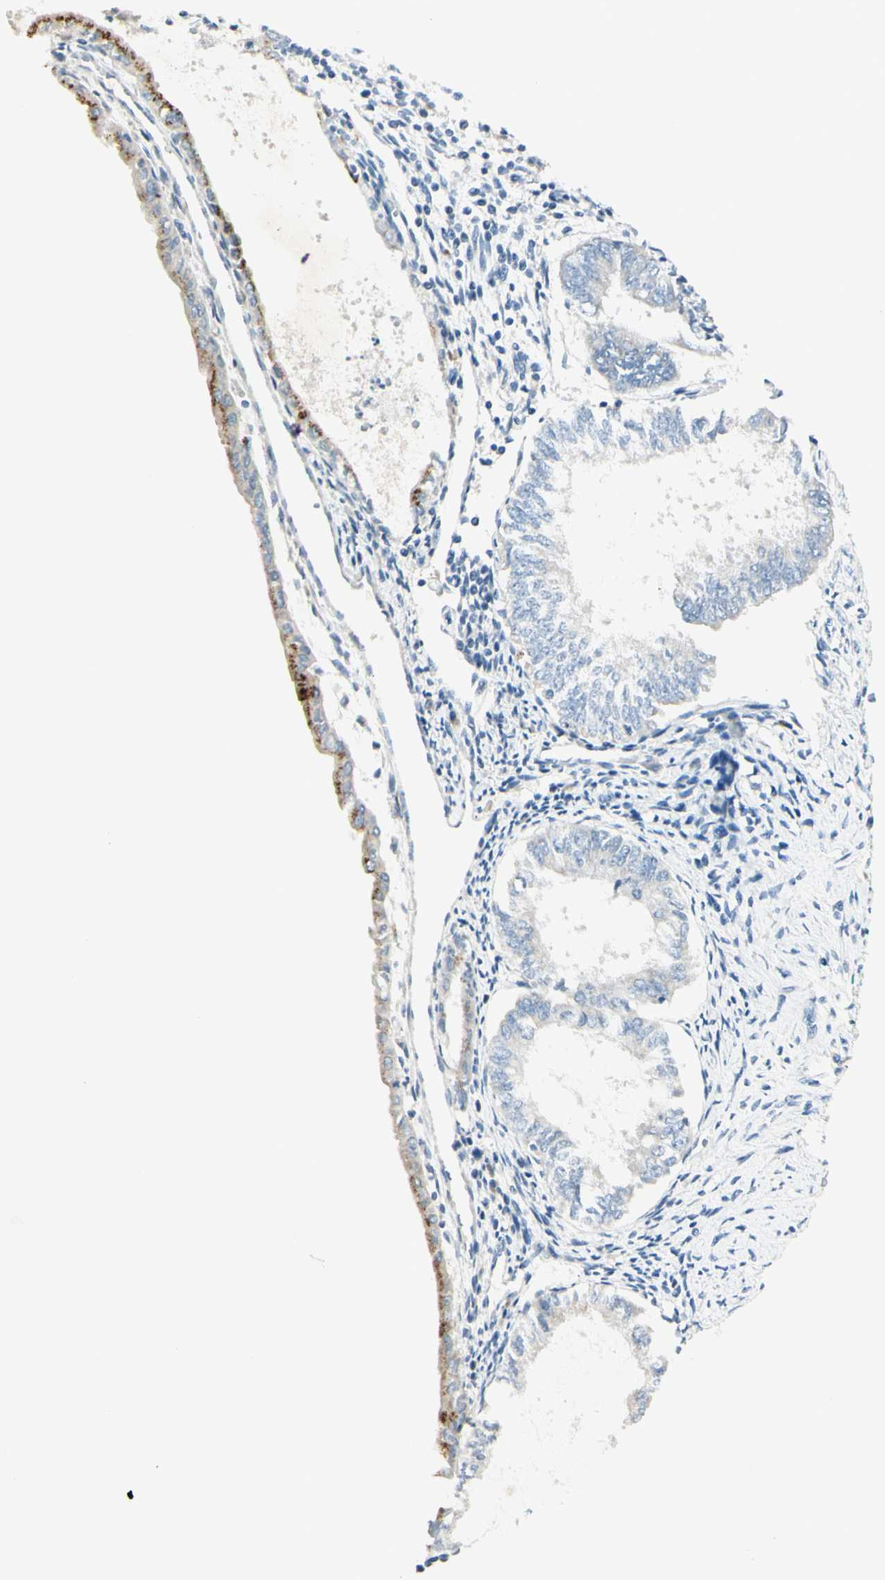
{"staining": {"intensity": "moderate", "quantity": "<25%", "location": "cytoplasmic/membranous"}, "tissue": "endometrial cancer", "cell_type": "Tumor cells", "image_type": "cancer", "snomed": [{"axis": "morphology", "description": "Adenocarcinoma, NOS"}, {"axis": "topography", "description": "Endometrium"}], "caption": "Protein expression analysis of endometrial cancer (adenocarcinoma) reveals moderate cytoplasmic/membranous expression in about <25% of tumor cells.", "gene": "GALNT5", "patient": {"sex": "female", "age": 86}}